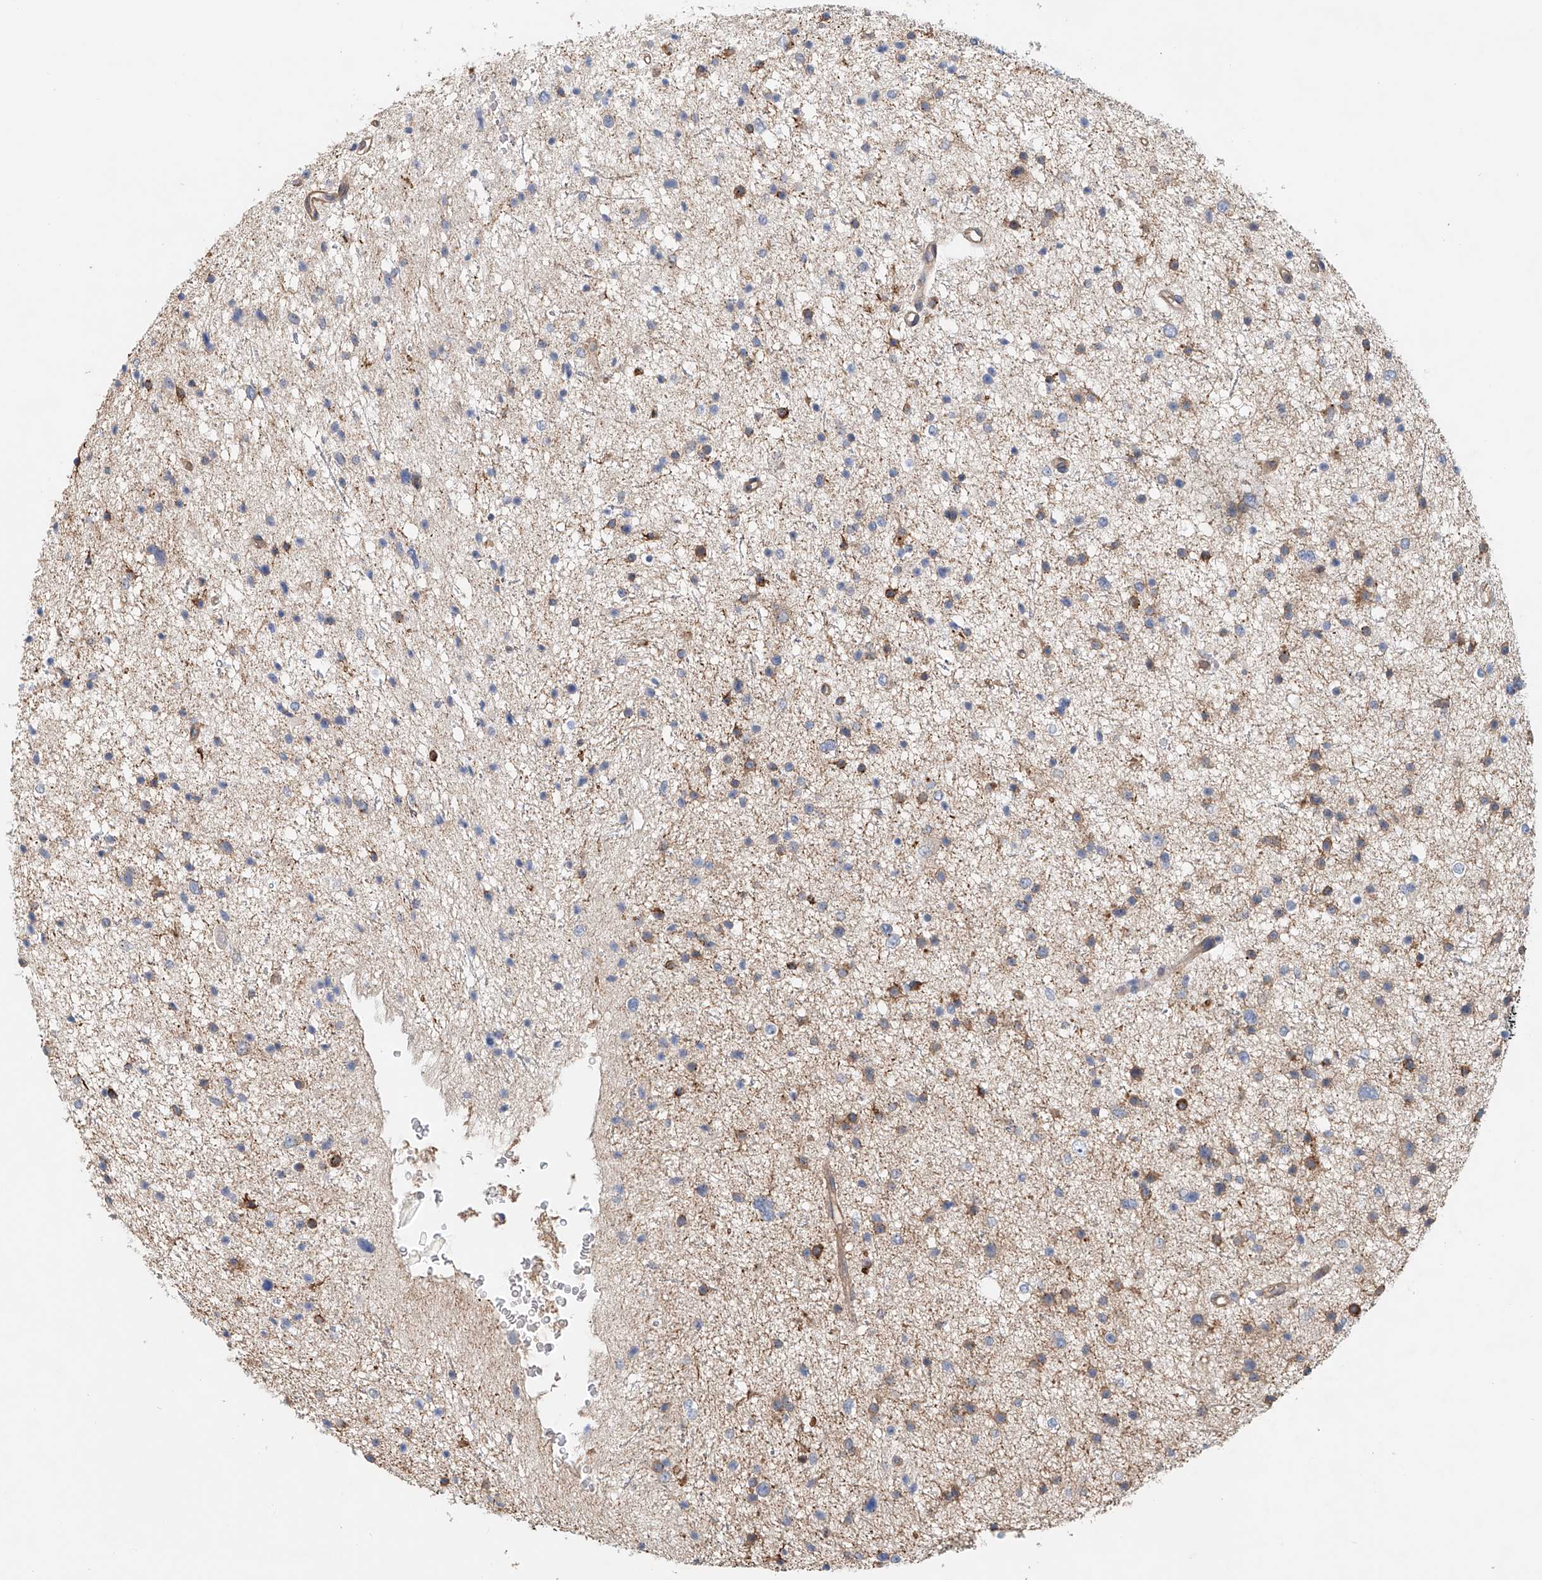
{"staining": {"intensity": "weak", "quantity": "25%-75%", "location": "cytoplasmic/membranous"}, "tissue": "glioma", "cell_type": "Tumor cells", "image_type": "cancer", "snomed": [{"axis": "morphology", "description": "Glioma, malignant, Low grade"}, {"axis": "topography", "description": "Brain"}], "caption": "Tumor cells reveal weak cytoplasmic/membranous staining in about 25%-75% of cells in glioma.", "gene": "FRYL", "patient": {"sex": "female", "age": 37}}